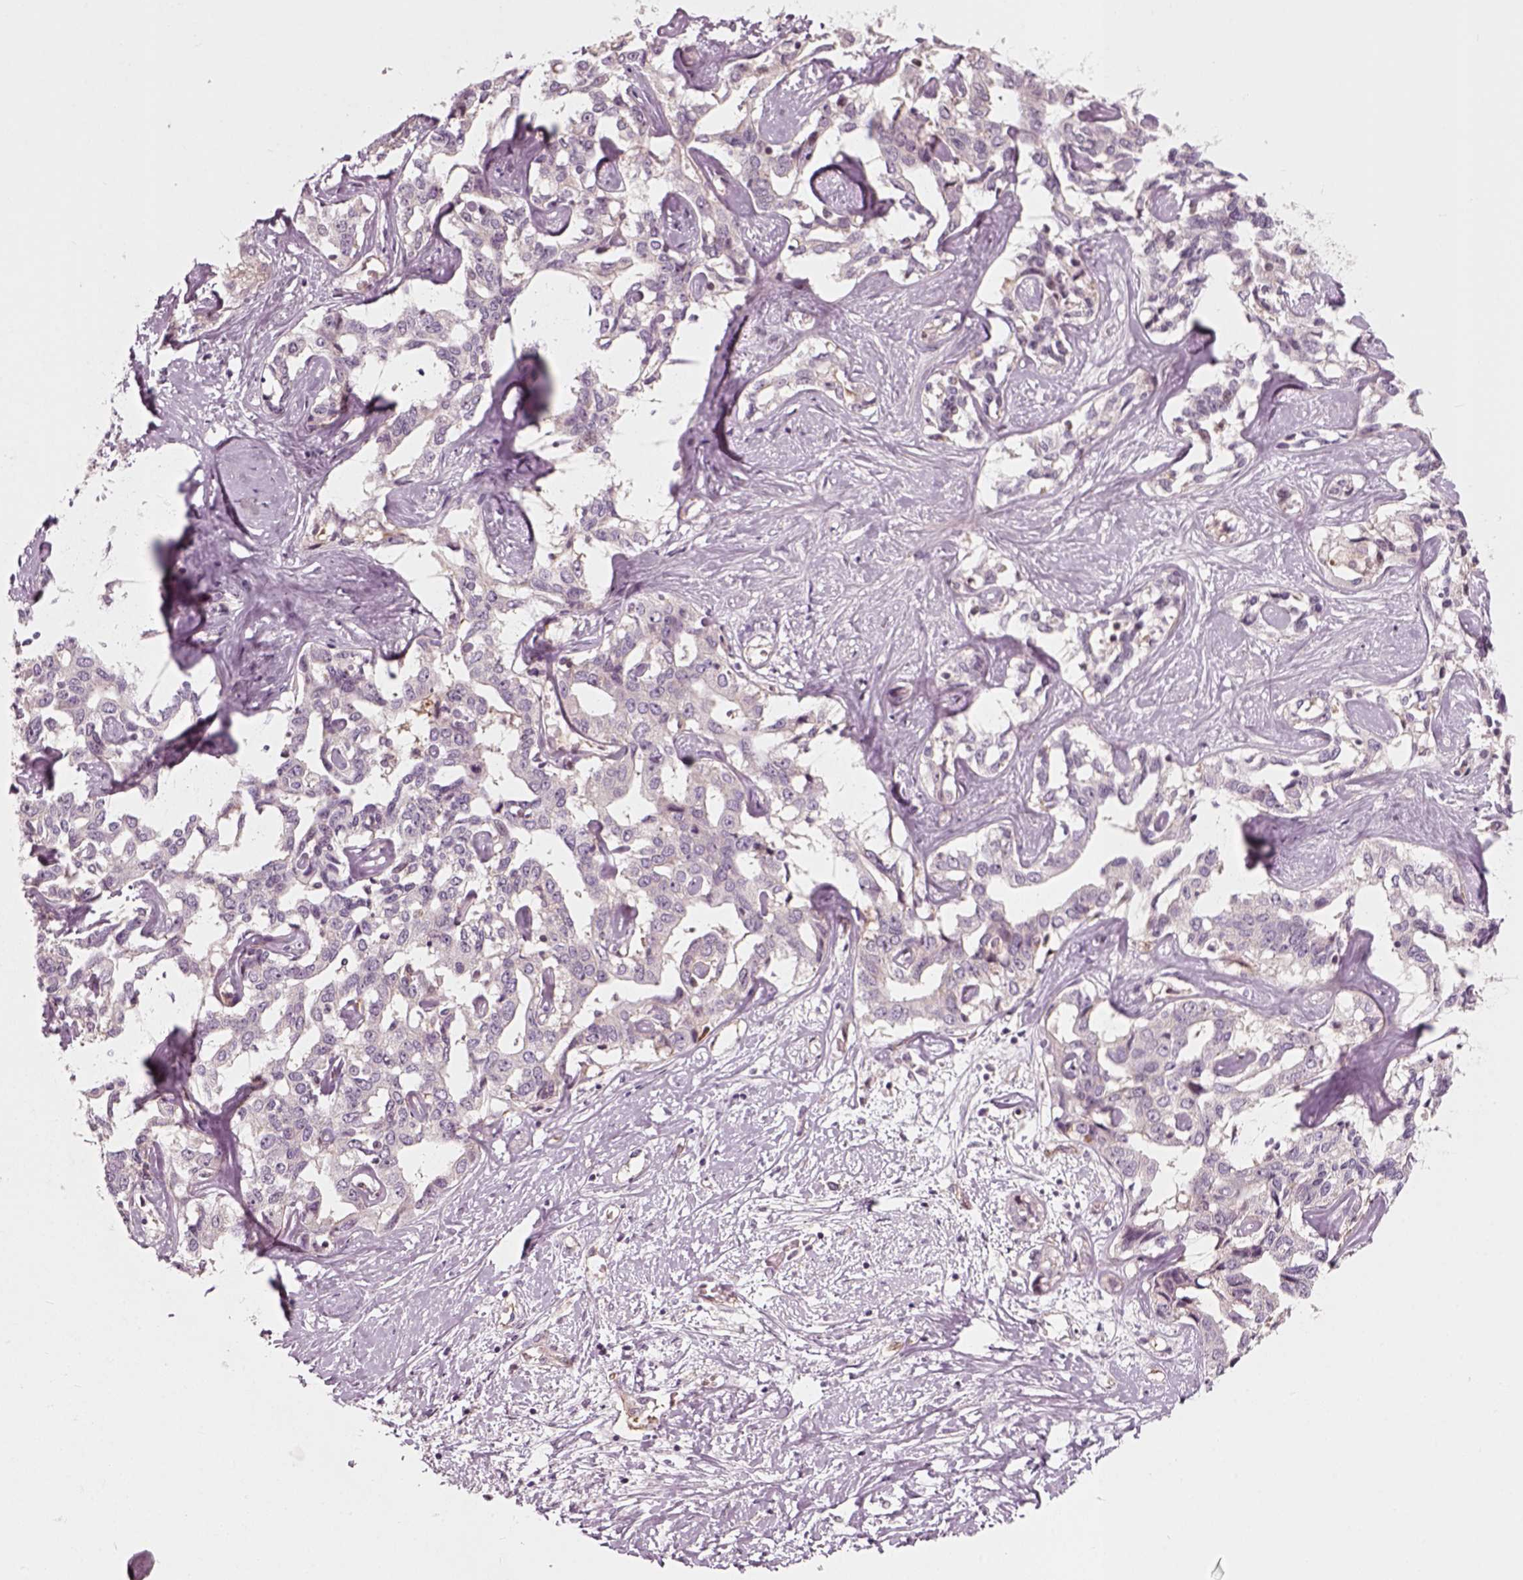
{"staining": {"intensity": "negative", "quantity": "none", "location": "none"}, "tissue": "liver cancer", "cell_type": "Tumor cells", "image_type": "cancer", "snomed": [{"axis": "morphology", "description": "Cholangiocarcinoma"}, {"axis": "topography", "description": "Liver"}], "caption": "Human liver cholangiocarcinoma stained for a protein using immunohistochemistry (IHC) exhibits no staining in tumor cells.", "gene": "DNASE1L1", "patient": {"sex": "male", "age": 59}}